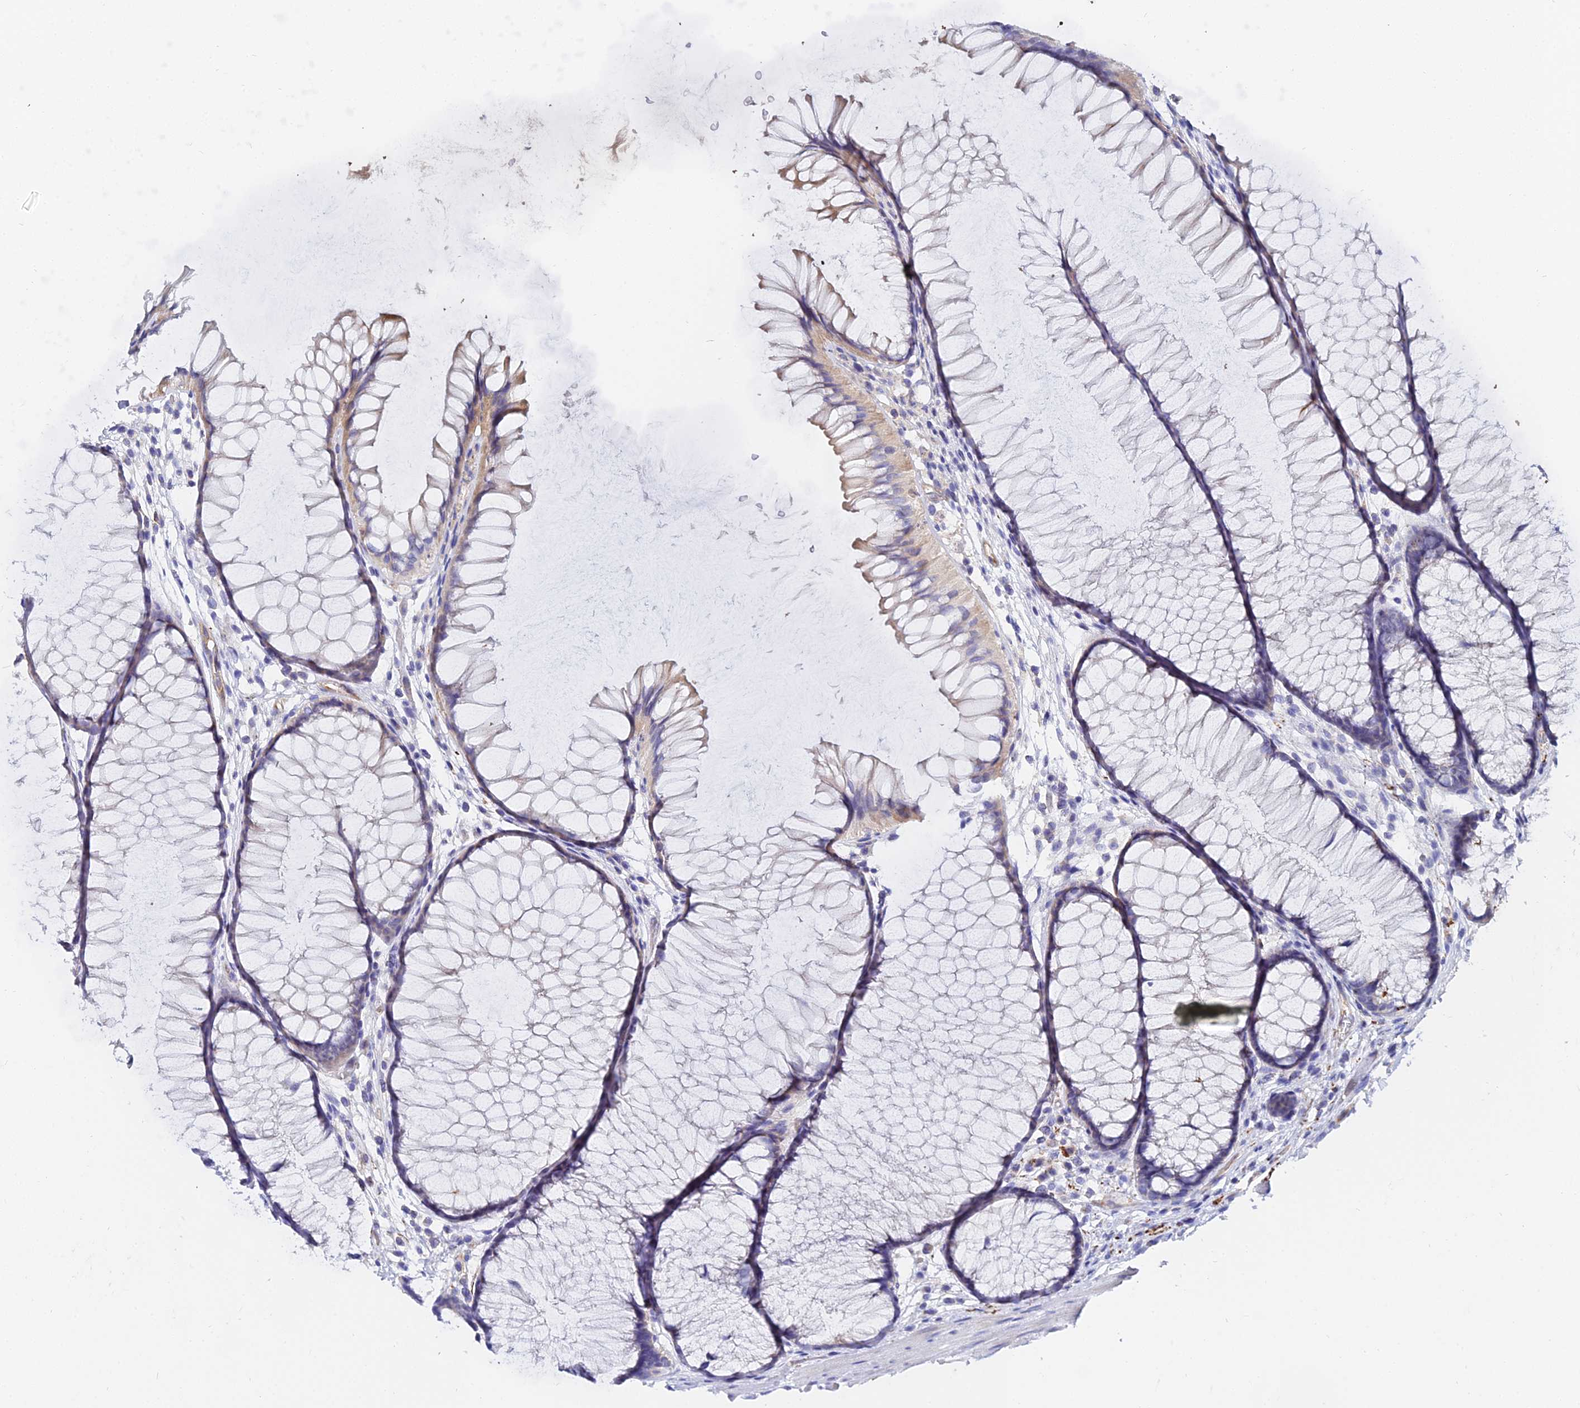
{"staining": {"intensity": "weak", "quantity": "<25%", "location": "cytoplasmic/membranous"}, "tissue": "colon", "cell_type": "Endothelial cells", "image_type": "normal", "snomed": [{"axis": "morphology", "description": "Normal tissue, NOS"}, {"axis": "topography", "description": "Colon"}], "caption": "Protein analysis of normal colon demonstrates no significant staining in endothelial cells. (IHC, brightfield microscopy, high magnification).", "gene": "APOBEC3H", "patient": {"sex": "female", "age": 82}}